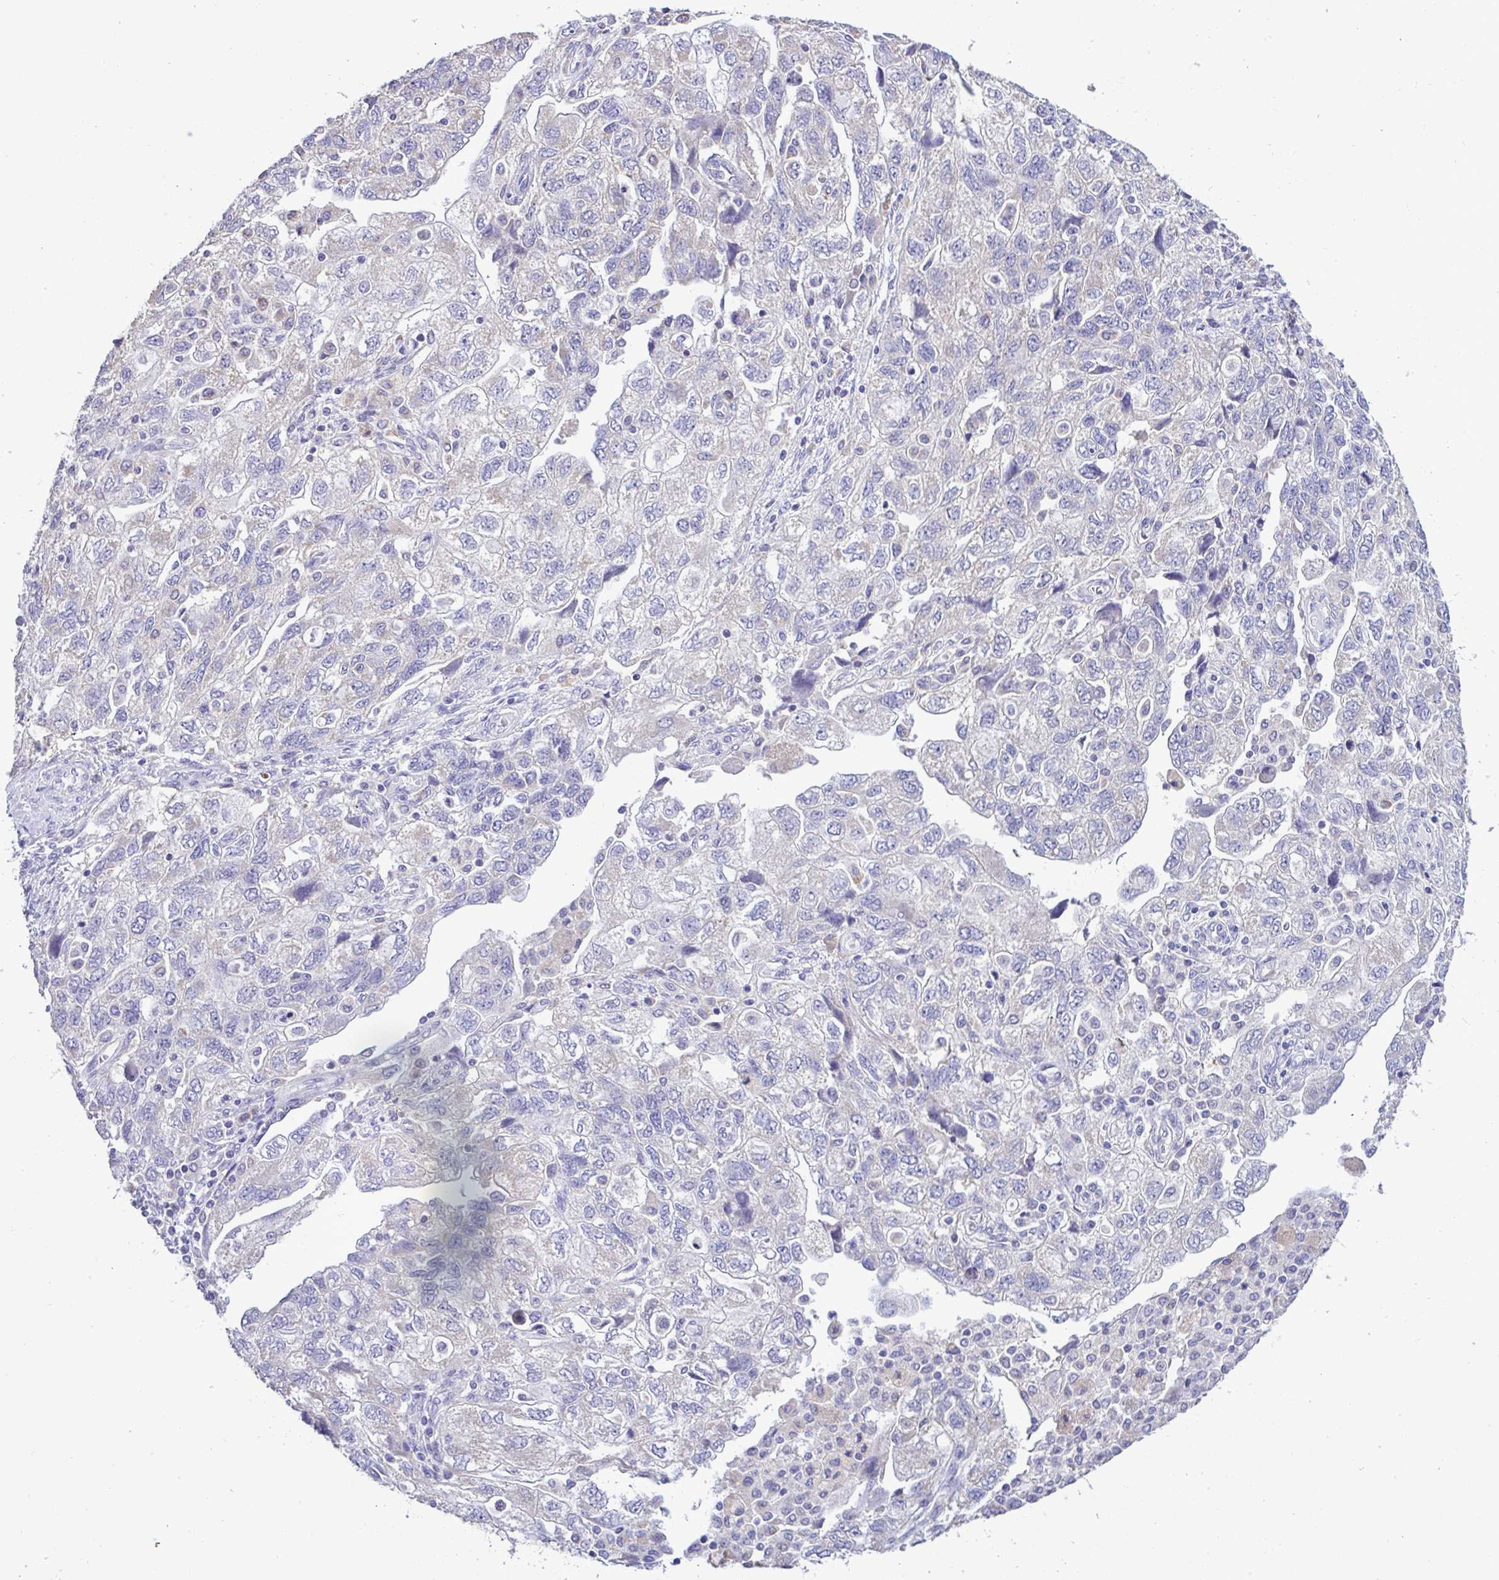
{"staining": {"intensity": "negative", "quantity": "none", "location": "none"}, "tissue": "ovarian cancer", "cell_type": "Tumor cells", "image_type": "cancer", "snomed": [{"axis": "morphology", "description": "Carcinoma, NOS"}, {"axis": "morphology", "description": "Cystadenocarcinoma, serous, NOS"}, {"axis": "topography", "description": "Ovary"}], "caption": "This is a histopathology image of IHC staining of carcinoma (ovarian), which shows no positivity in tumor cells.", "gene": "ST8SIA2", "patient": {"sex": "female", "age": 69}}